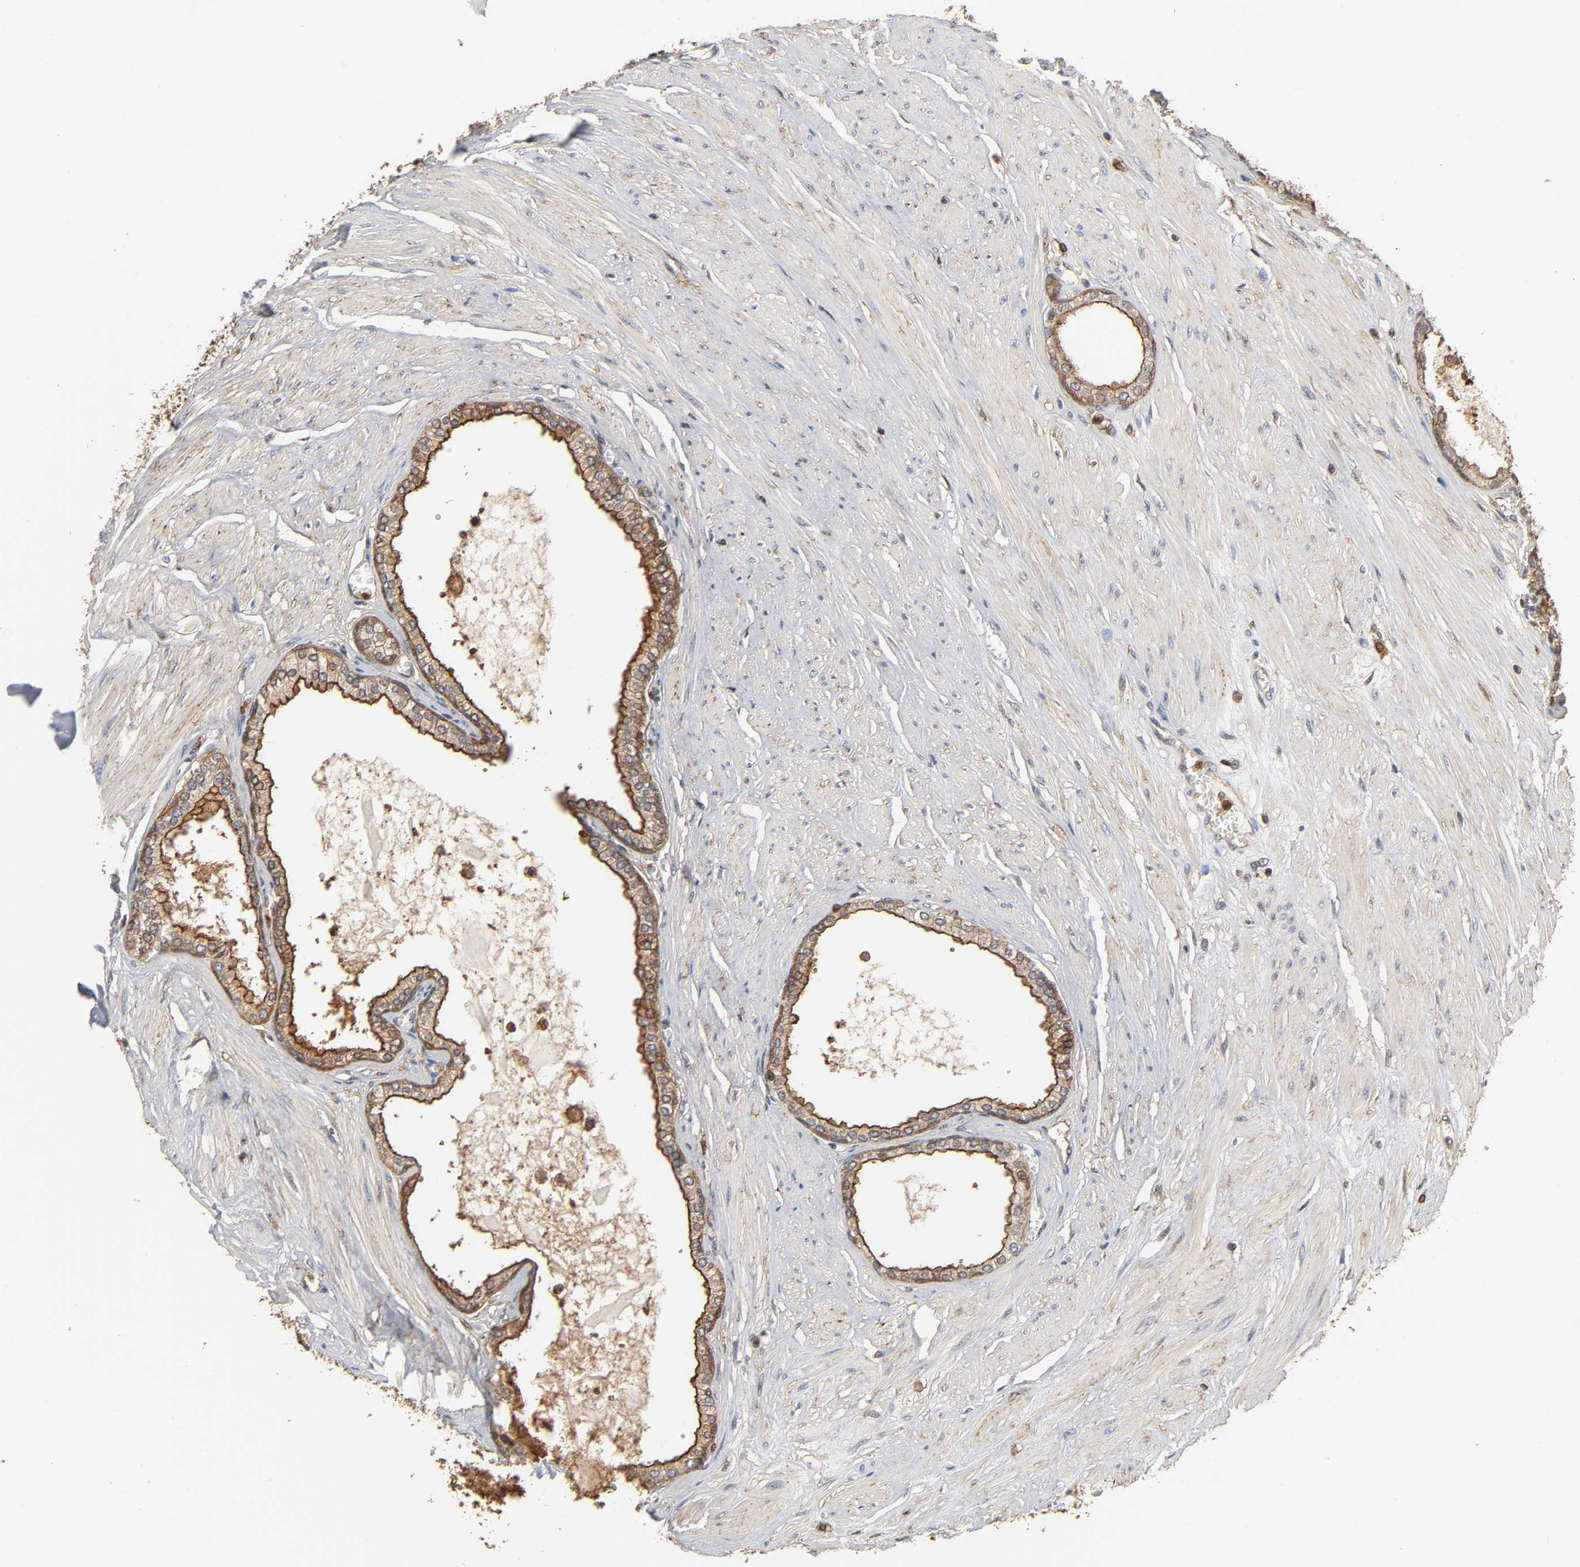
{"staining": {"intensity": "strong", "quantity": ">75%", "location": "cytoplasmic/membranous"}, "tissue": "prostate", "cell_type": "Glandular cells", "image_type": "normal", "snomed": [{"axis": "morphology", "description": "Normal tissue, NOS"}, {"axis": "topography", "description": "Prostate"}], "caption": "Immunohistochemical staining of benign prostate exhibits >75% levels of strong cytoplasmic/membranous protein expression in about >75% of glandular cells. (IHC, brightfield microscopy, high magnification).", "gene": "ANXA11", "patient": {"sex": "male", "age": 64}}